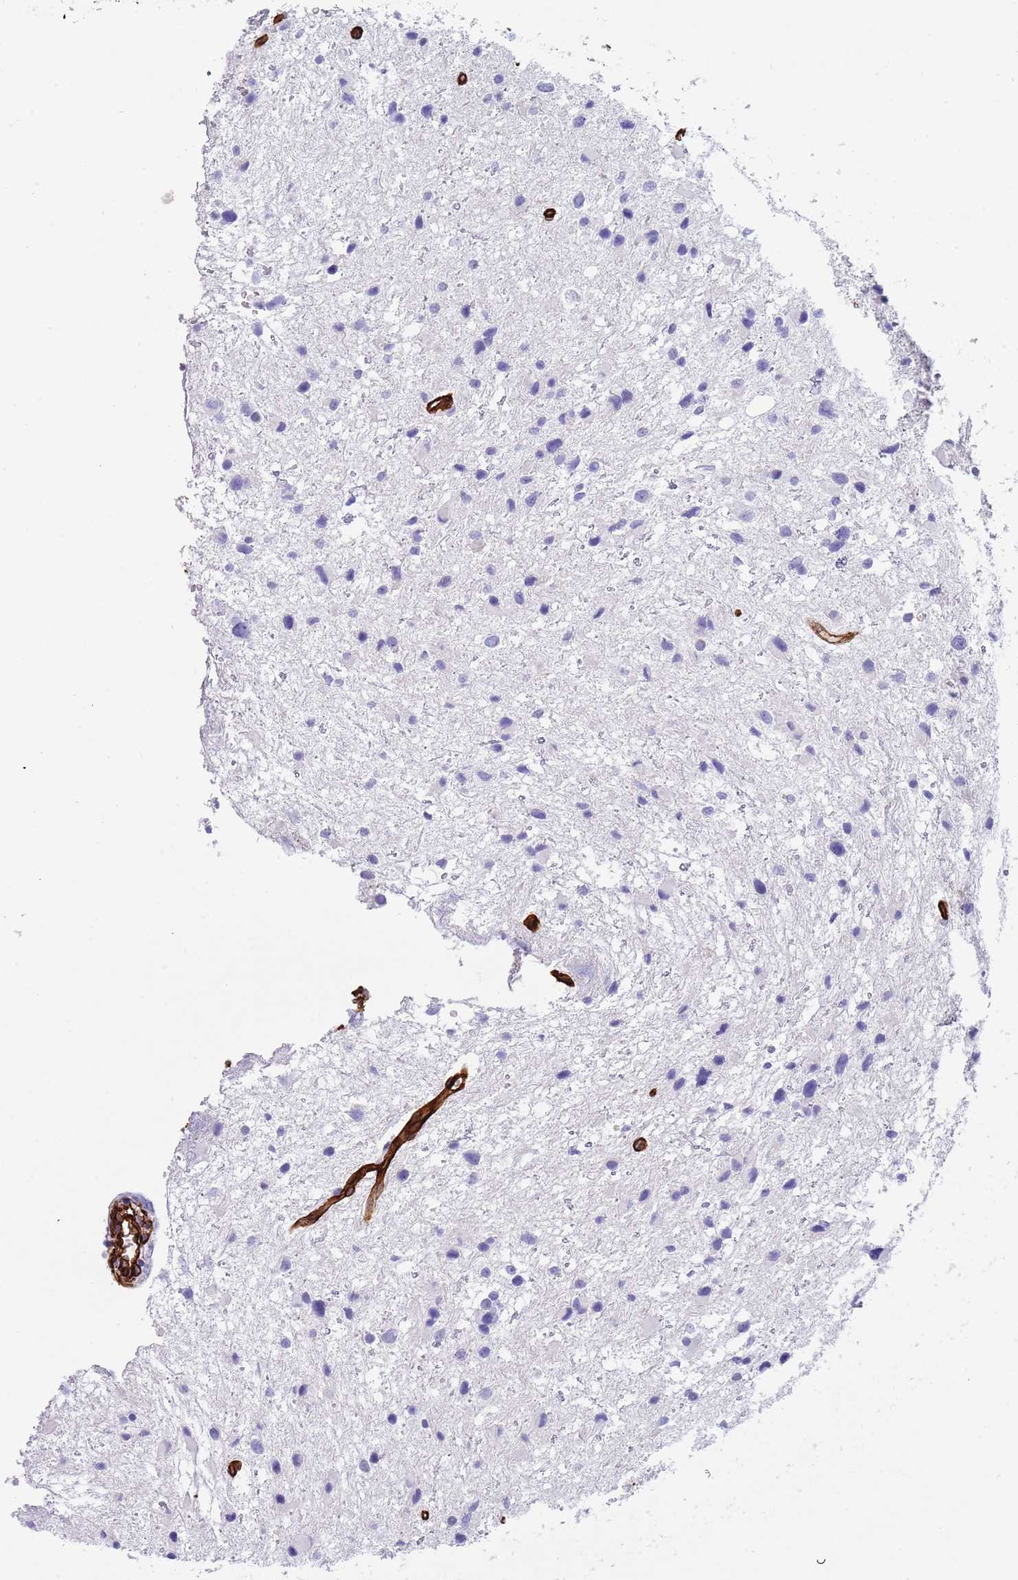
{"staining": {"intensity": "negative", "quantity": "none", "location": "none"}, "tissue": "glioma", "cell_type": "Tumor cells", "image_type": "cancer", "snomed": [{"axis": "morphology", "description": "Glioma, malignant, Low grade"}, {"axis": "topography", "description": "Brain"}], "caption": "Protein analysis of malignant glioma (low-grade) shows no significant expression in tumor cells.", "gene": "CAV2", "patient": {"sex": "female", "age": 32}}